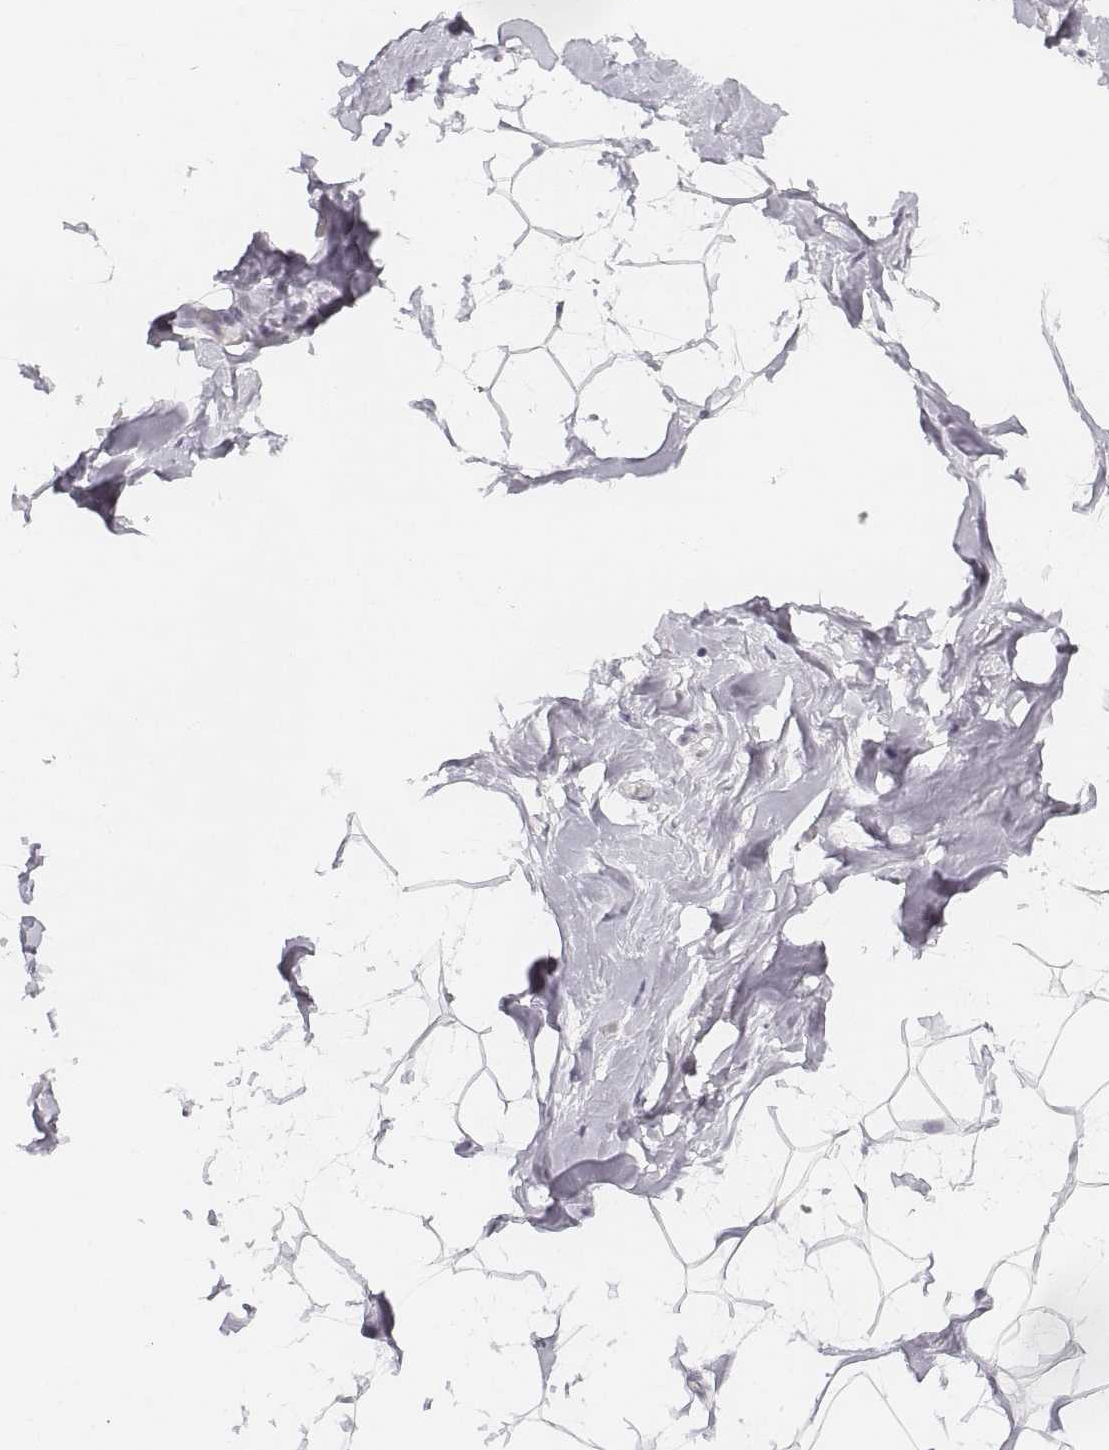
{"staining": {"intensity": "negative", "quantity": "none", "location": "none"}, "tissue": "breast", "cell_type": "Adipocytes", "image_type": "normal", "snomed": [{"axis": "morphology", "description": "Normal tissue, NOS"}, {"axis": "topography", "description": "Breast"}], "caption": "This is an IHC histopathology image of unremarkable breast. There is no staining in adipocytes.", "gene": "DSG4", "patient": {"sex": "female", "age": 32}}